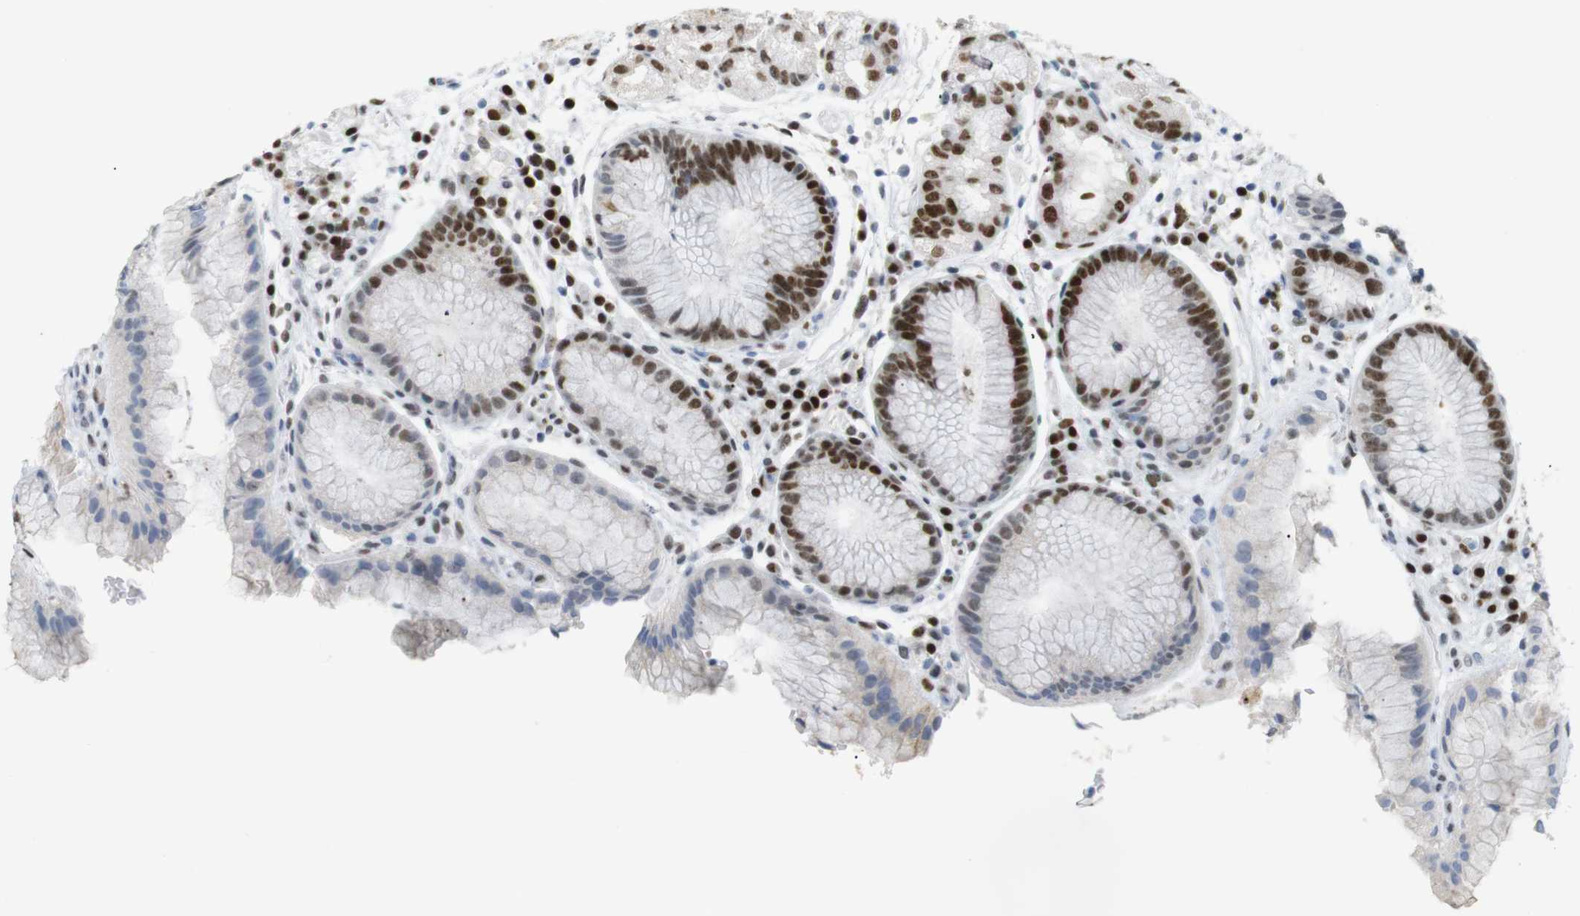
{"staining": {"intensity": "strong", "quantity": ">75%", "location": "nuclear"}, "tissue": "stomach", "cell_type": "Glandular cells", "image_type": "normal", "snomed": [{"axis": "morphology", "description": "Normal tissue, NOS"}, {"axis": "topography", "description": "Stomach, upper"}], "caption": "IHC (DAB (3,3'-diaminobenzidine)) staining of normal human stomach demonstrates strong nuclear protein positivity in approximately >75% of glandular cells.", "gene": "RIOX2", "patient": {"sex": "male", "age": 72}}